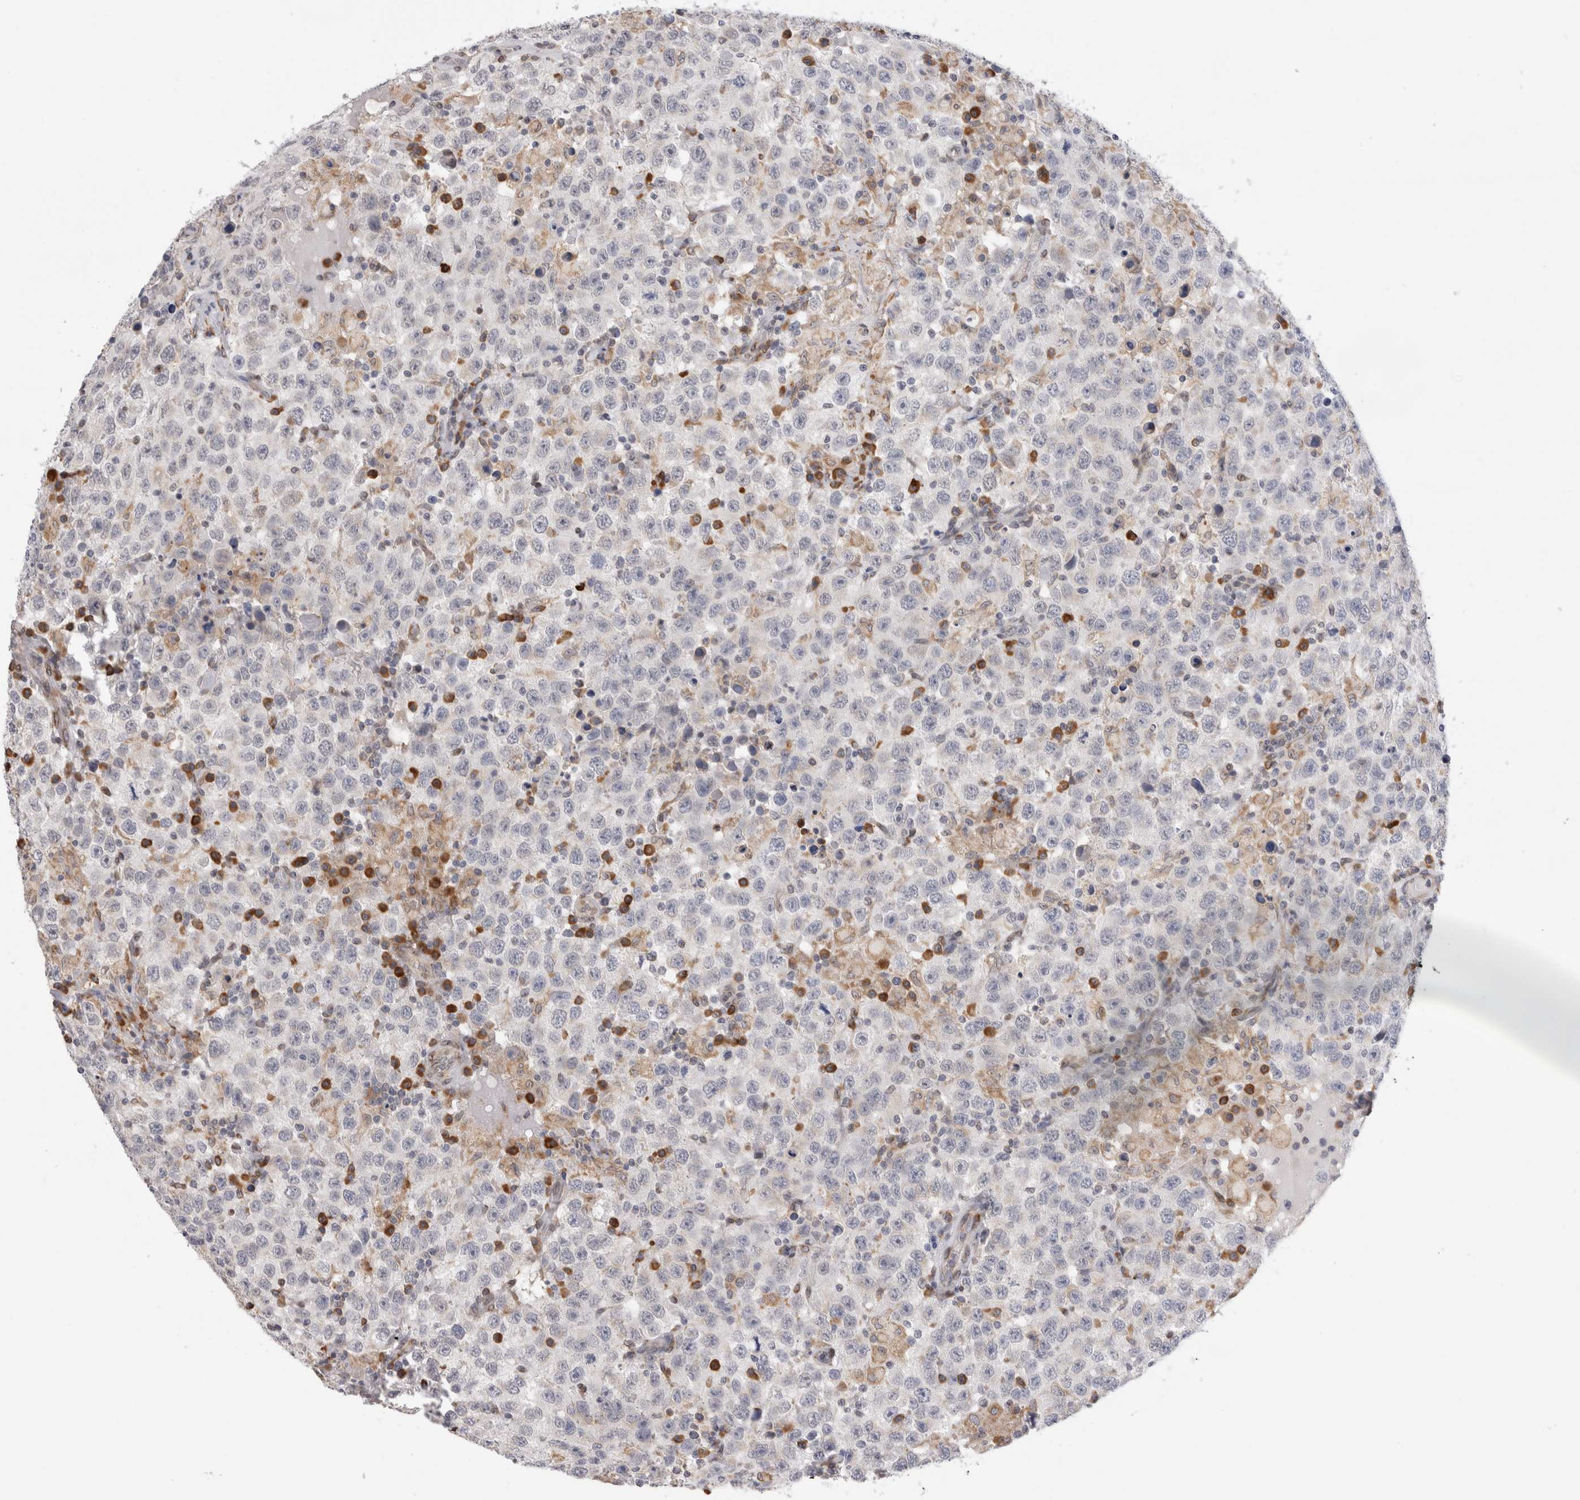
{"staining": {"intensity": "negative", "quantity": "none", "location": "none"}, "tissue": "testis cancer", "cell_type": "Tumor cells", "image_type": "cancer", "snomed": [{"axis": "morphology", "description": "Seminoma, NOS"}, {"axis": "topography", "description": "Testis"}], "caption": "Tumor cells show no significant expression in testis cancer (seminoma).", "gene": "VCPIP1", "patient": {"sex": "male", "age": 41}}